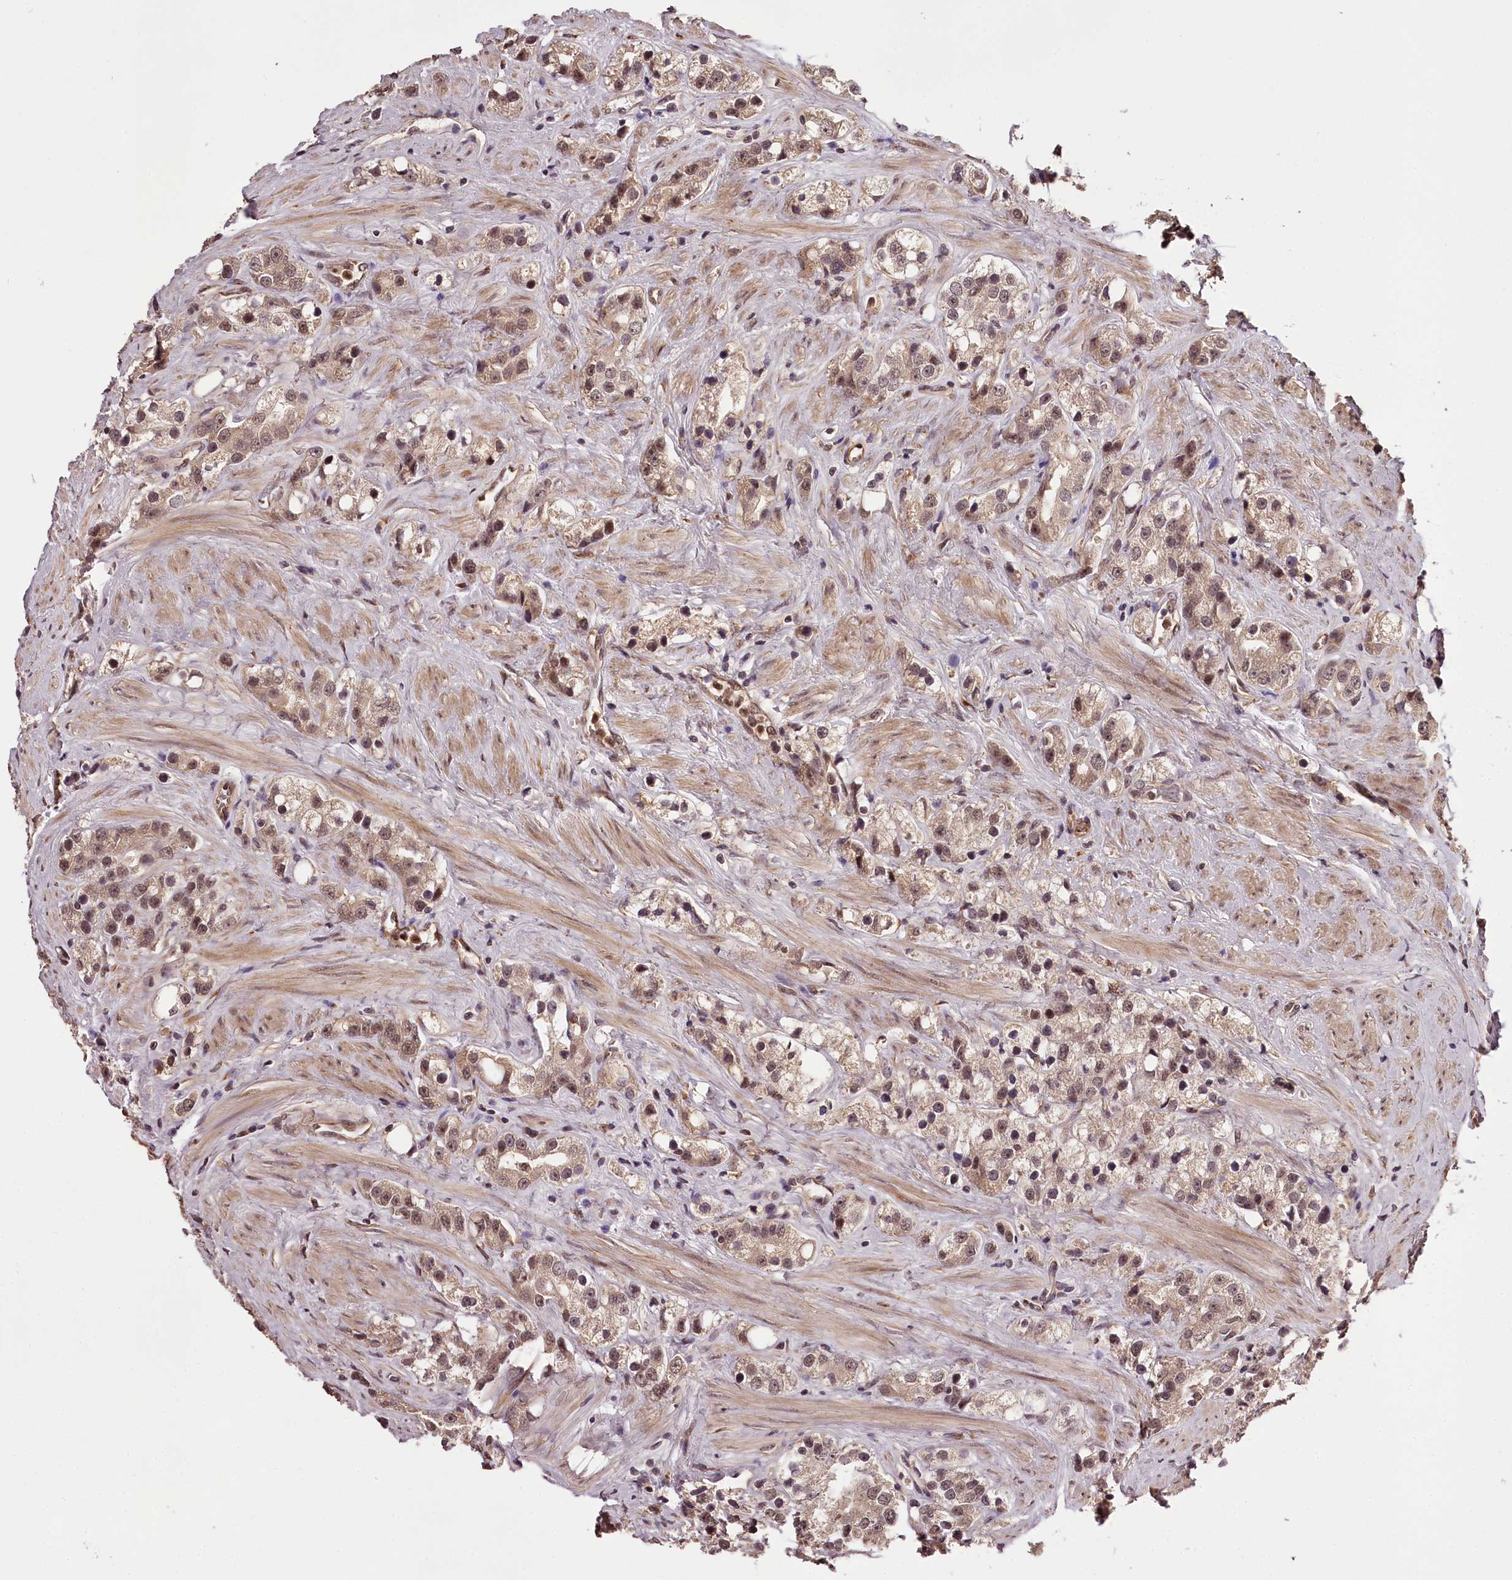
{"staining": {"intensity": "moderate", "quantity": ">75%", "location": "nuclear"}, "tissue": "prostate cancer", "cell_type": "Tumor cells", "image_type": "cancer", "snomed": [{"axis": "morphology", "description": "Adenocarcinoma, NOS"}, {"axis": "topography", "description": "Prostate"}], "caption": "A photomicrograph of human adenocarcinoma (prostate) stained for a protein exhibits moderate nuclear brown staining in tumor cells. Using DAB (3,3'-diaminobenzidine) (brown) and hematoxylin (blue) stains, captured at high magnification using brightfield microscopy.", "gene": "MAML3", "patient": {"sex": "male", "age": 79}}